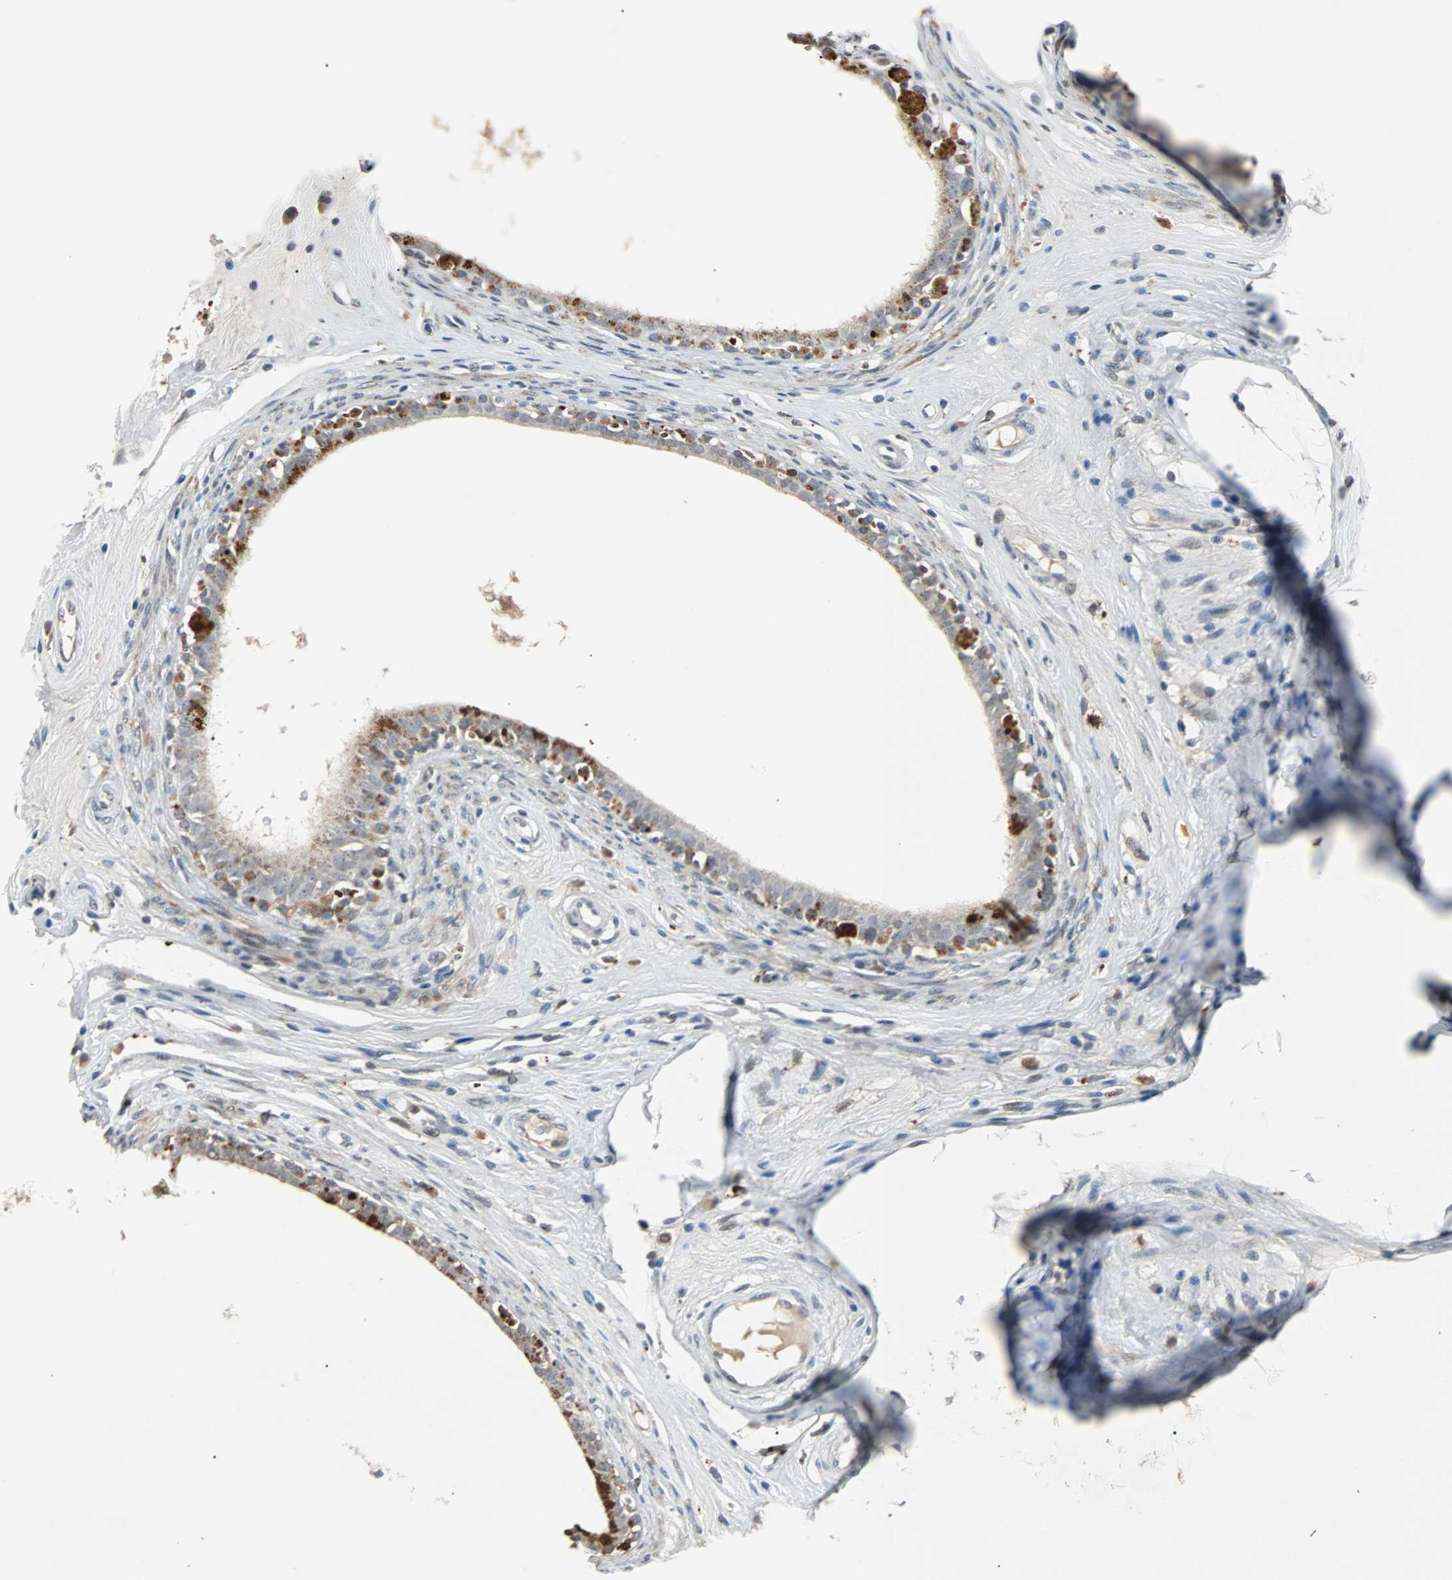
{"staining": {"intensity": "strong", "quantity": ">75%", "location": "cytoplasmic/membranous"}, "tissue": "epididymis", "cell_type": "Glandular cells", "image_type": "normal", "snomed": [{"axis": "morphology", "description": "Normal tissue, NOS"}, {"axis": "morphology", "description": "Inflammation, NOS"}, {"axis": "topography", "description": "Epididymis"}], "caption": "IHC of normal epididymis shows high levels of strong cytoplasmic/membranous expression in about >75% of glandular cells.", "gene": "HLX", "patient": {"sex": "male", "age": 84}}